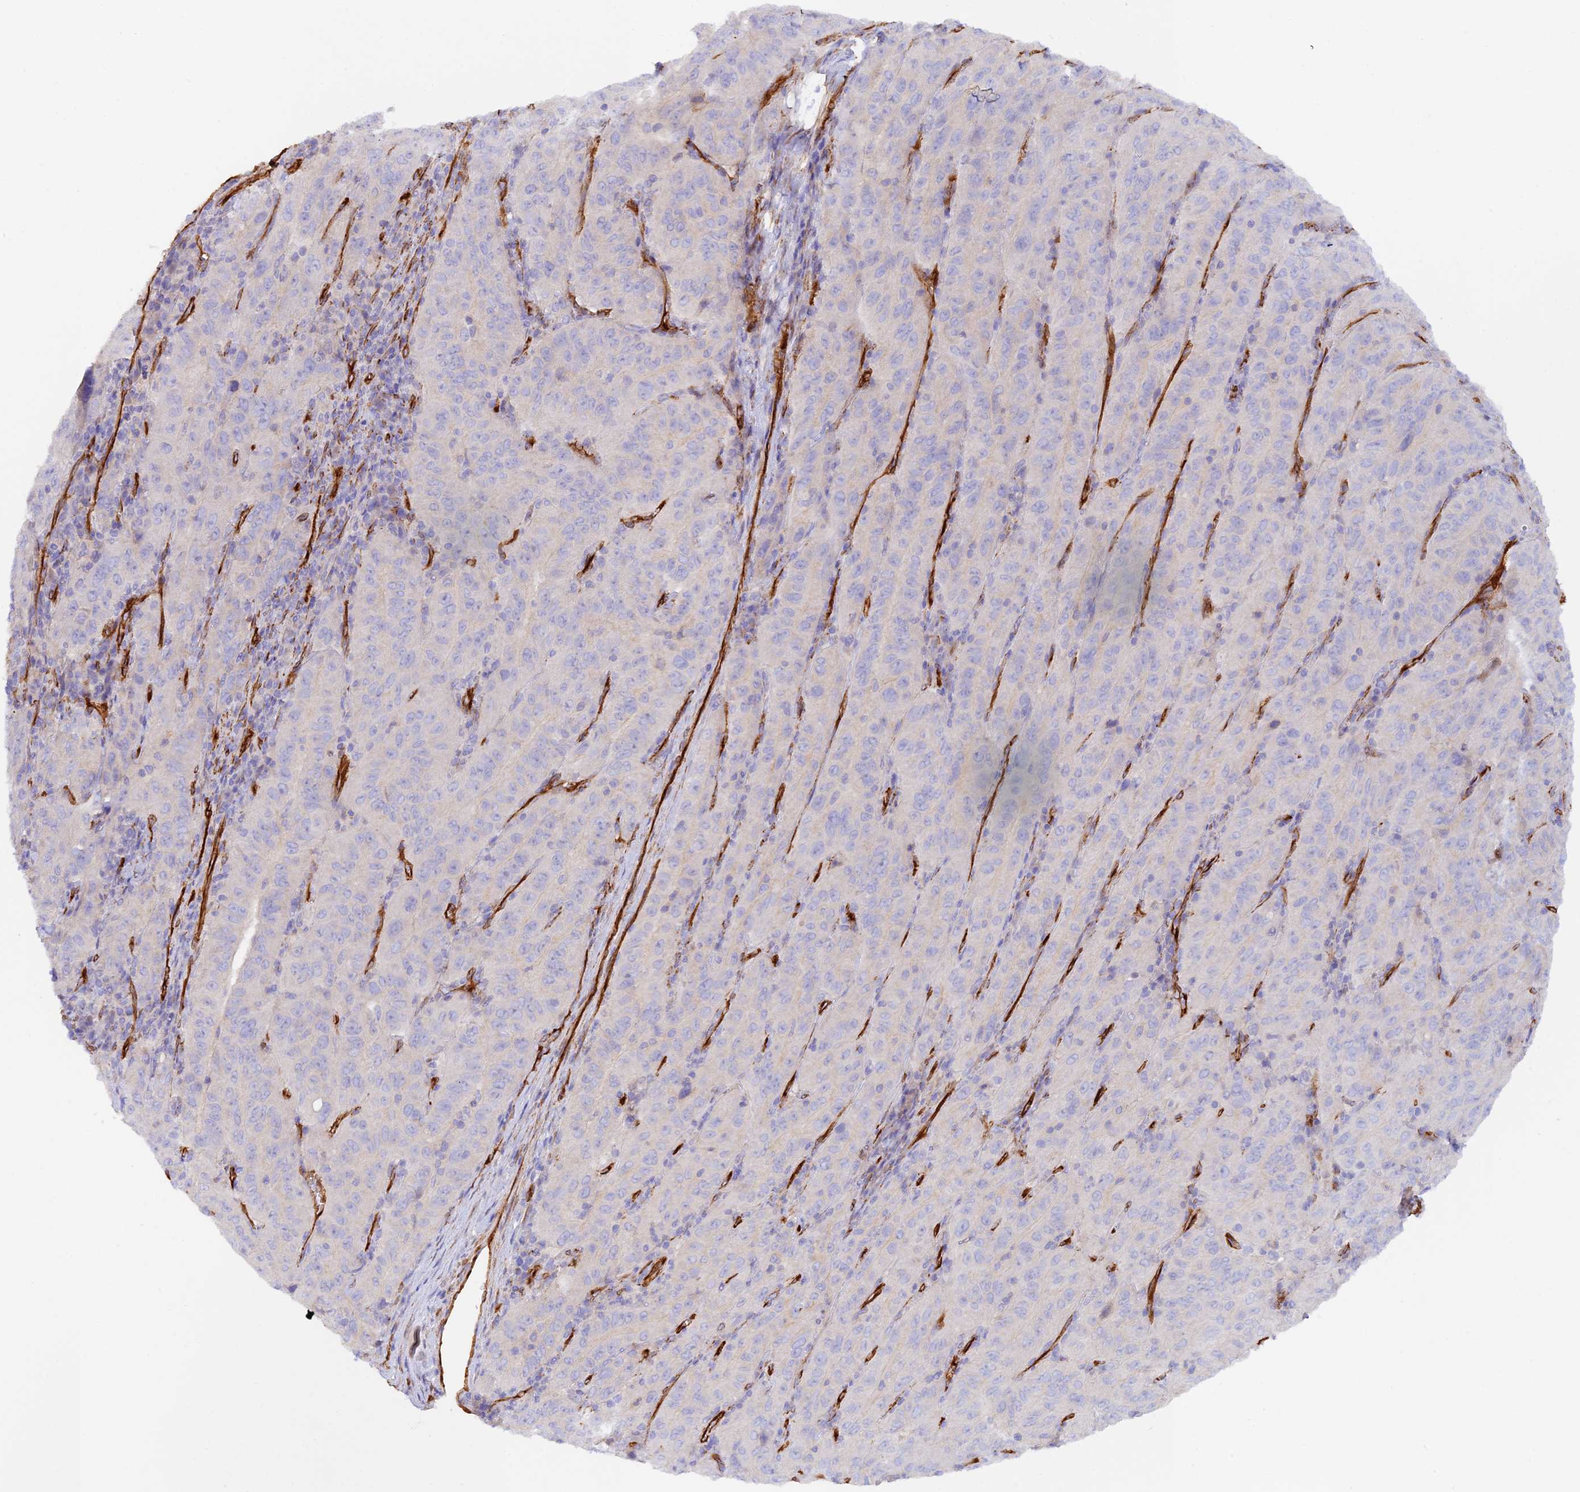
{"staining": {"intensity": "negative", "quantity": "none", "location": "none"}, "tissue": "pancreatic cancer", "cell_type": "Tumor cells", "image_type": "cancer", "snomed": [{"axis": "morphology", "description": "Adenocarcinoma, NOS"}, {"axis": "topography", "description": "Pancreas"}], "caption": "Immunohistochemistry micrograph of pancreatic adenocarcinoma stained for a protein (brown), which reveals no expression in tumor cells. (DAB immunohistochemistry (IHC) visualized using brightfield microscopy, high magnification).", "gene": "MYO9A", "patient": {"sex": "male", "age": 63}}